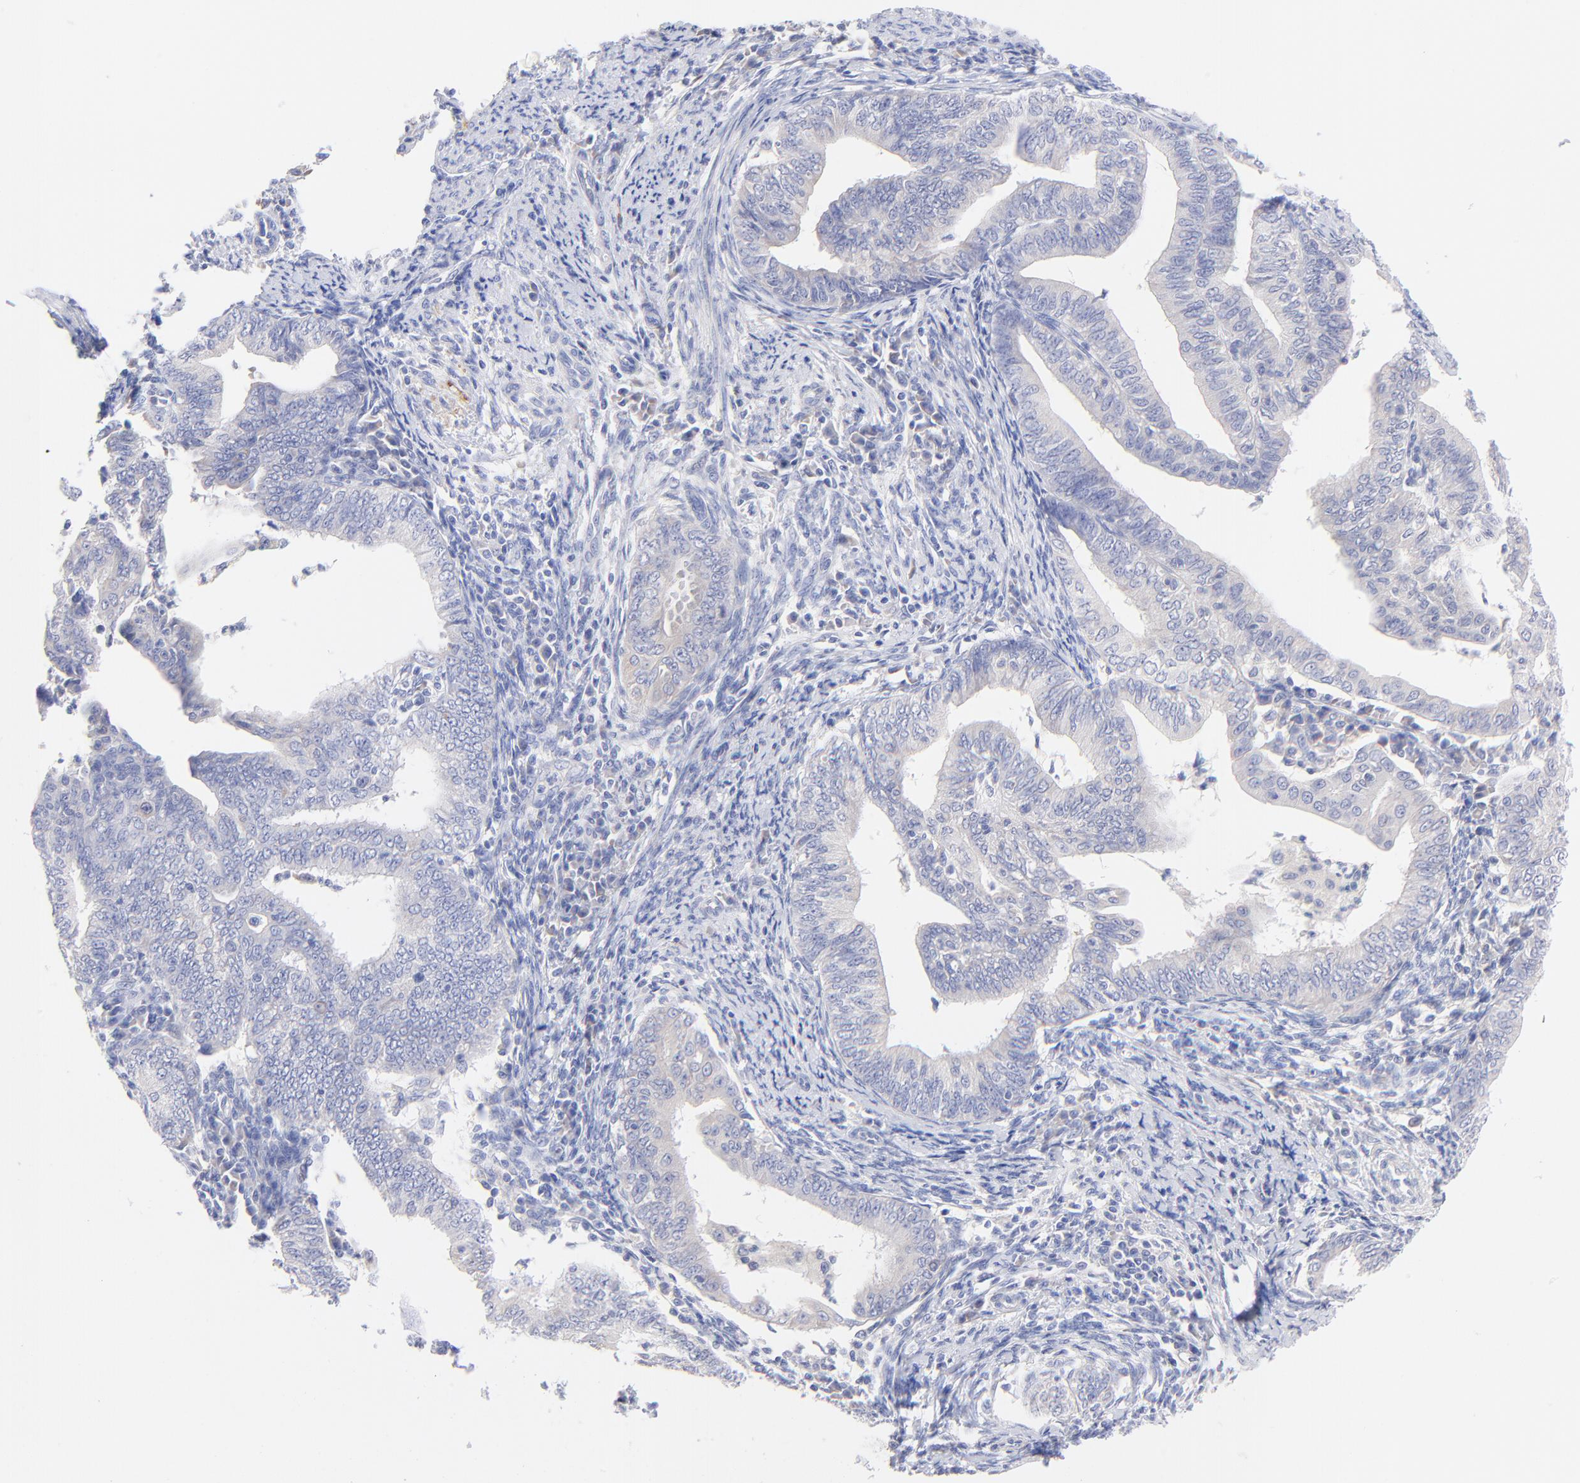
{"staining": {"intensity": "weak", "quantity": "<25%", "location": "cytoplasmic/membranous"}, "tissue": "endometrial cancer", "cell_type": "Tumor cells", "image_type": "cancer", "snomed": [{"axis": "morphology", "description": "Adenocarcinoma, NOS"}, {"axis": "topography", "description": "Endometrium"}], "caption": "High magnification brightfield microscopy of adenocarcinoma (endometrial) stained with DAB (3,3'-diaminobenzidine) (brown) and counterstained with hematoxylin (blue): tumor cells show no significant expression. (DAB immunohistochemistry (IHC) visualized using brightfield microscopy, high magnification).", "gene": "EBP", "patient": {"sex": "female", "age": 66}}